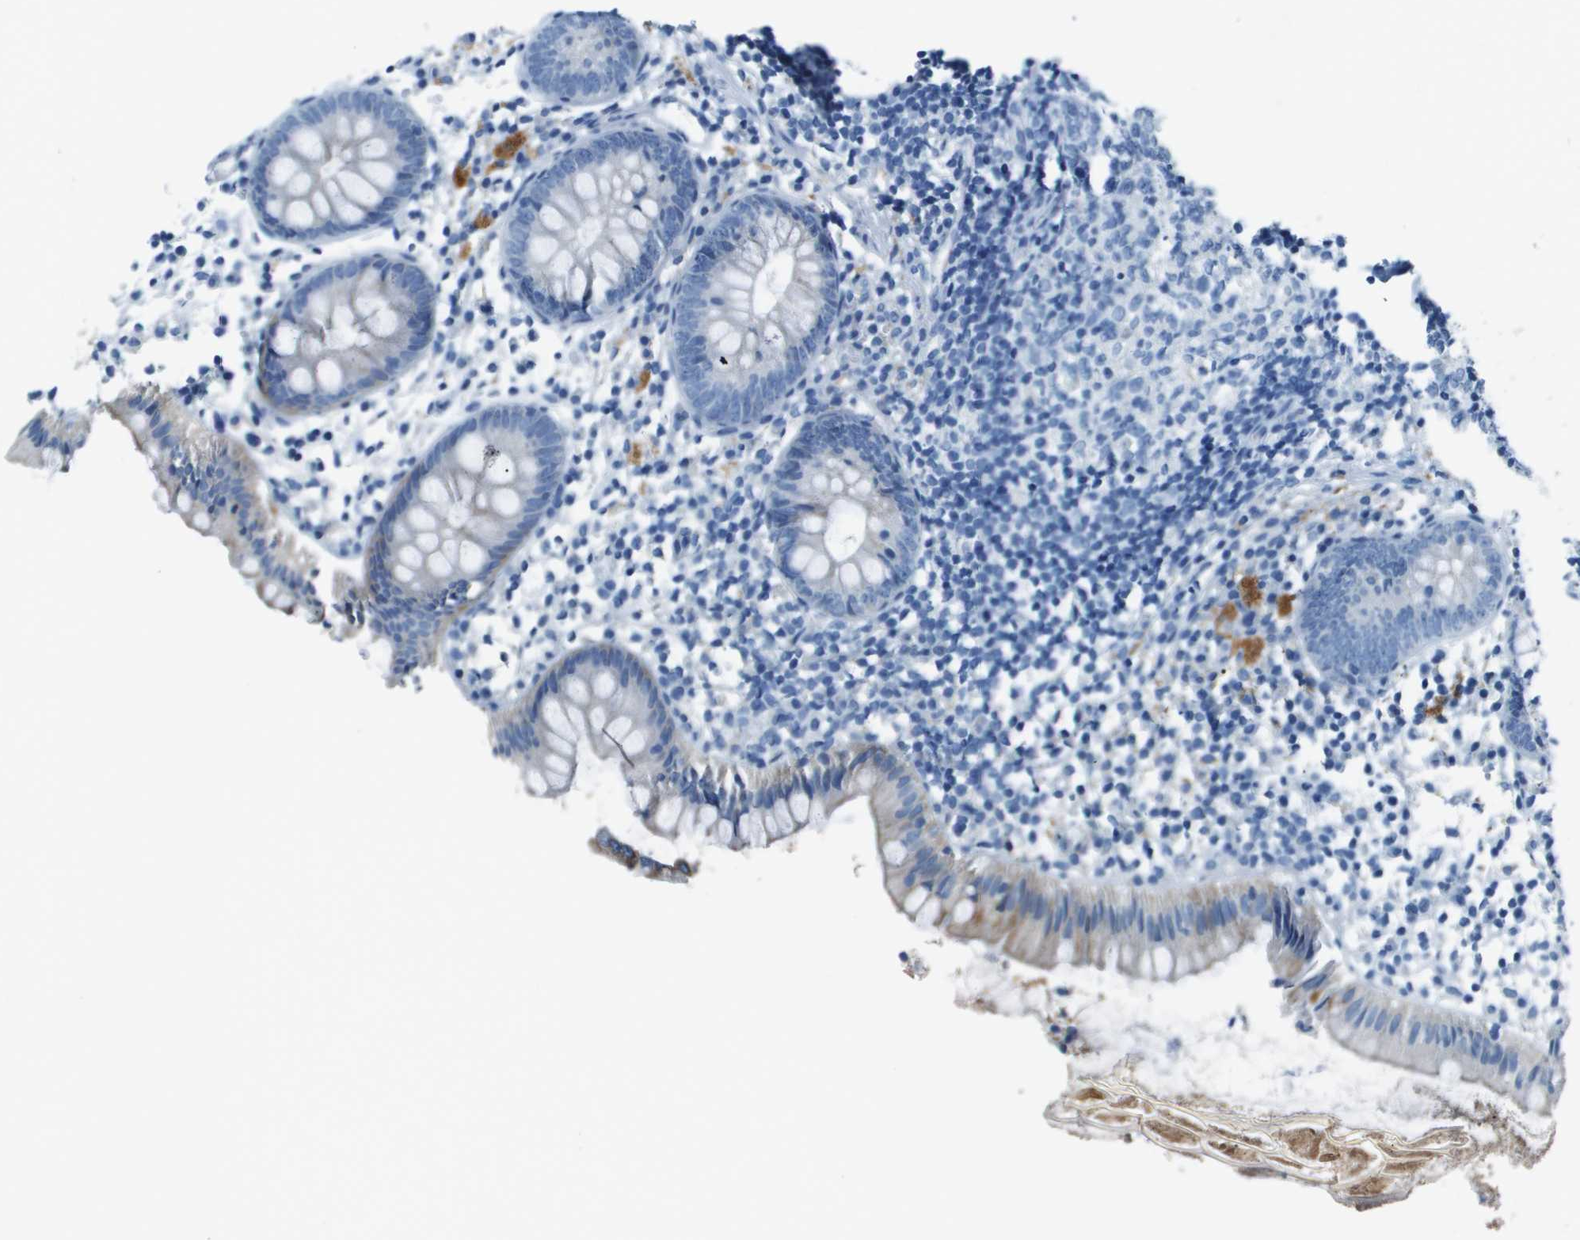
{"staining": {"intensity": "moderate", "quantity": "<25%", "location": "cytoplasmic/membranous"}, "tissue": "appendix", "cell_type": "Glandular cells", "image_type": "normal", "snomed": [{"axis": "morphology", "description": "Normal tissue, NOS"}, {"axis": "topography", "description": "Appendix"}], "caption": "Moderate cytoplasmic/membranous staining is present in about <25% of glandular cells in benign appendix.", "gene": "SLC16A10", "patient": {"sex": "female", "age": 20}}